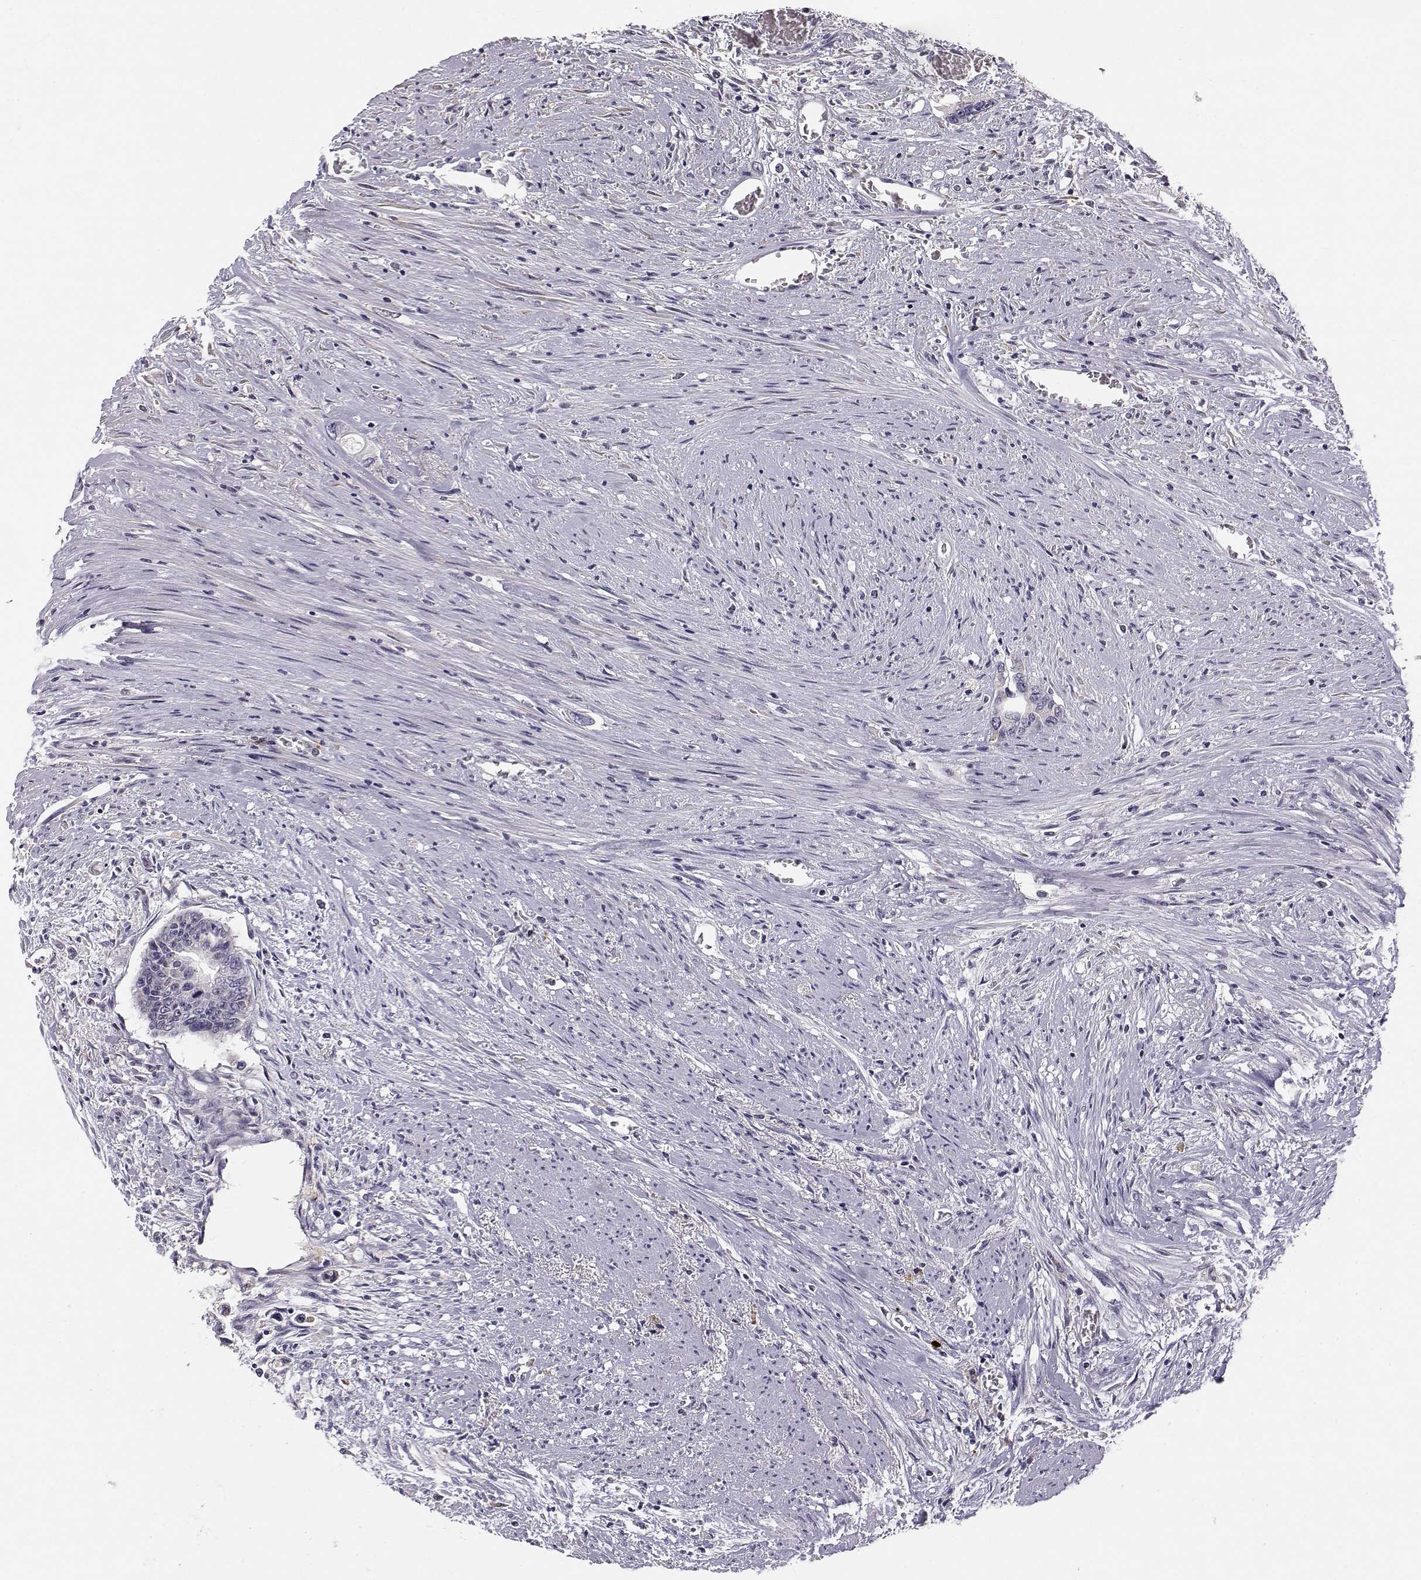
{"staining": {"intensity": "negative", "quantity": "none", "location": "none"}, "tissue": "colorectal cancer", "cell_type": "Tumor cells", "image_type": "cancer", "snomed": [{"axis": "morphology", "description": "Adenocarcinoma, NOS"}, {"axis": "topography", "description": "Rectum"}], "caption": "Adenocarcinoma (colorectal) stained for a protein using IHC displays no staining tumor cells.", "gene": "ACSL6", "patient": {"sex": "male", "age": 59}}